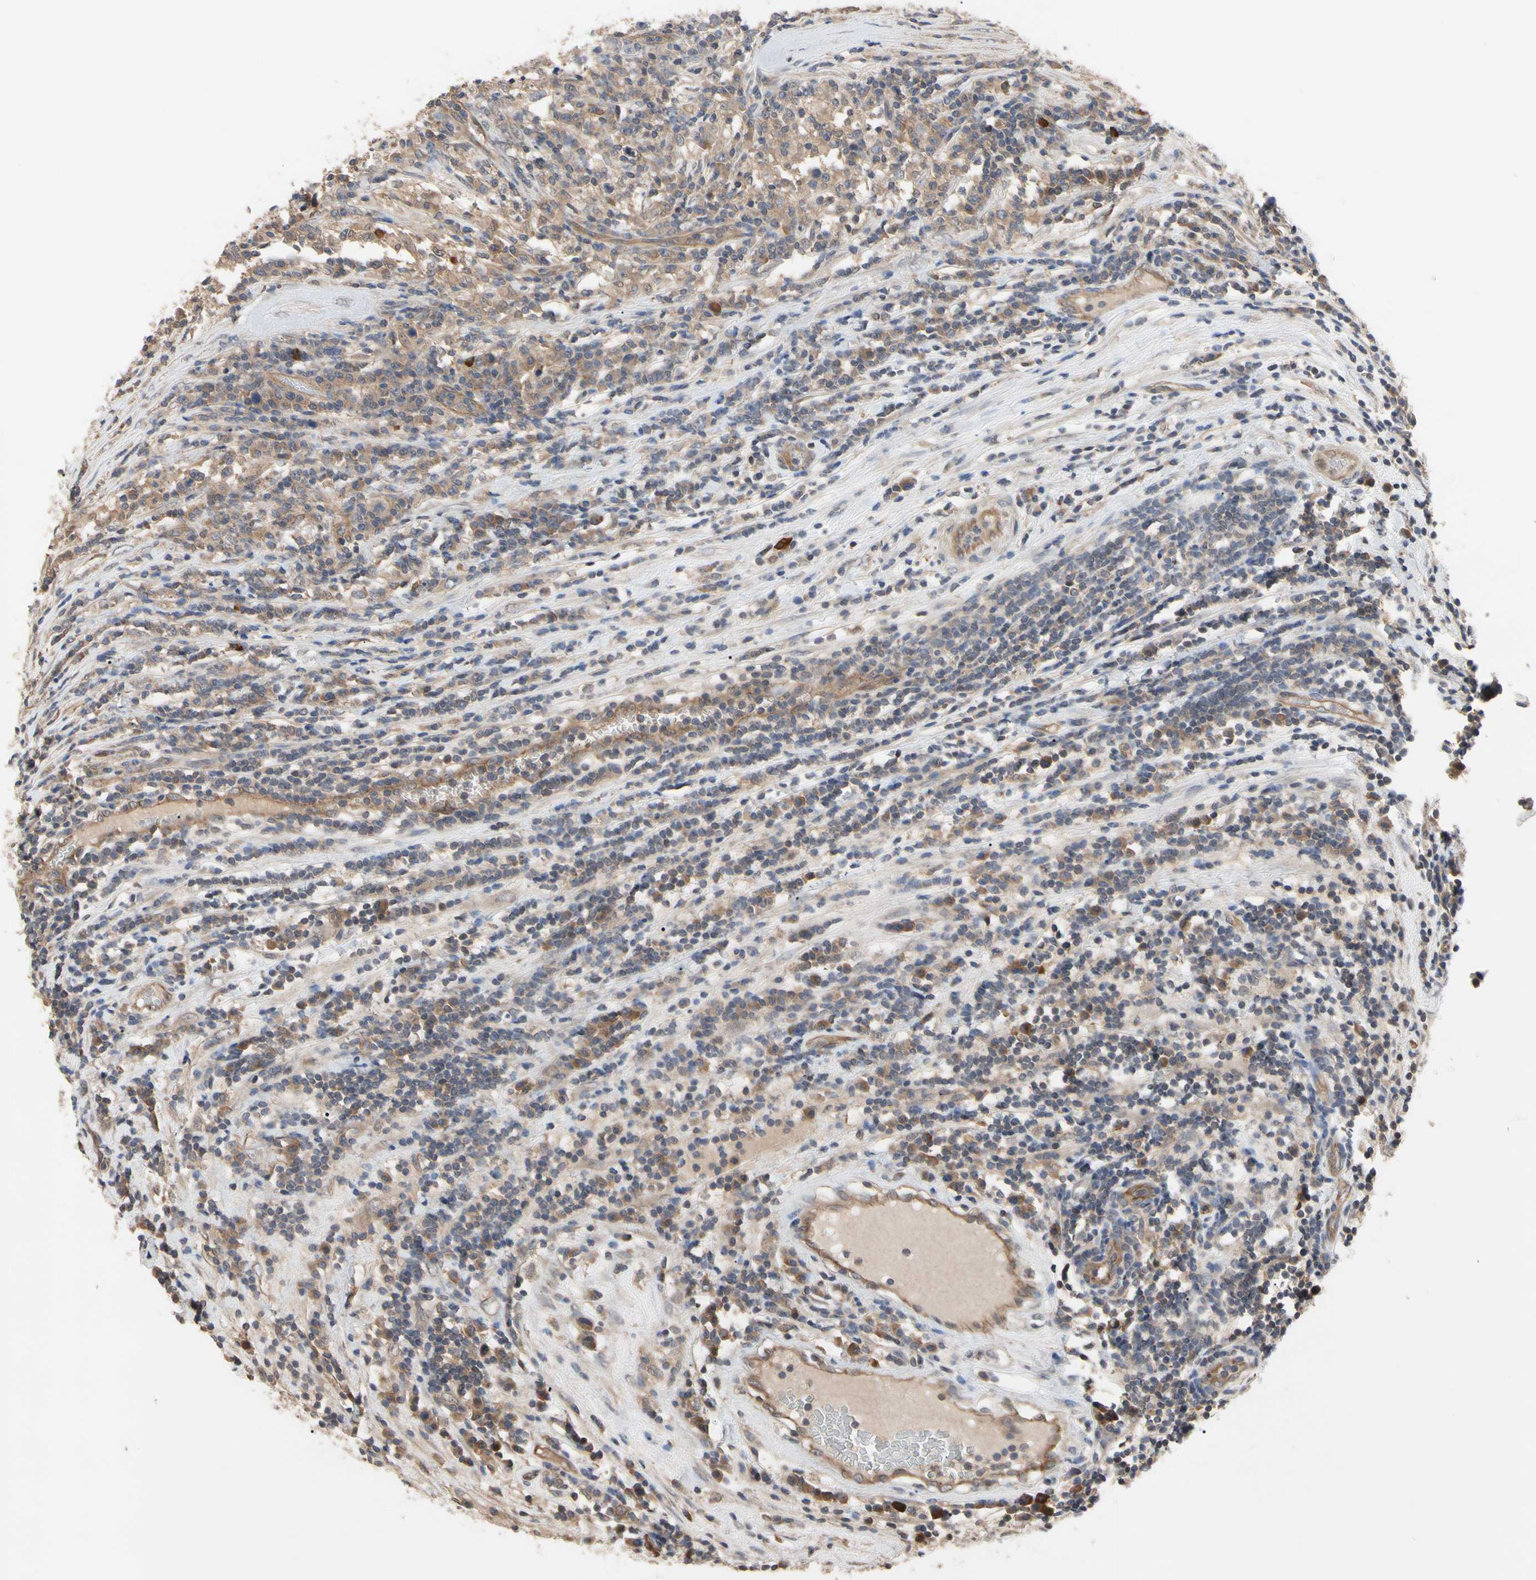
{"staining": {"intensity": "moderate", "quantity": ">75%", "location": "cytoplasmic/membranous"}, "tissue": "testis cancer", "cell_type": "Tumor cells", "image_type": "cancer", "snomed": [{"axis": "morphology", "description": "Seminoma, NOS"}, {"axis": "topography", "description": "Testis"}], "caption": "Seminoma (testis) stained with a brown dye reveals moderate cytoplasmic/membranous positive expression in about >75% of tumor cells.", "gene": "DPP8", "patient": {"sex": "male", "age": 43}}